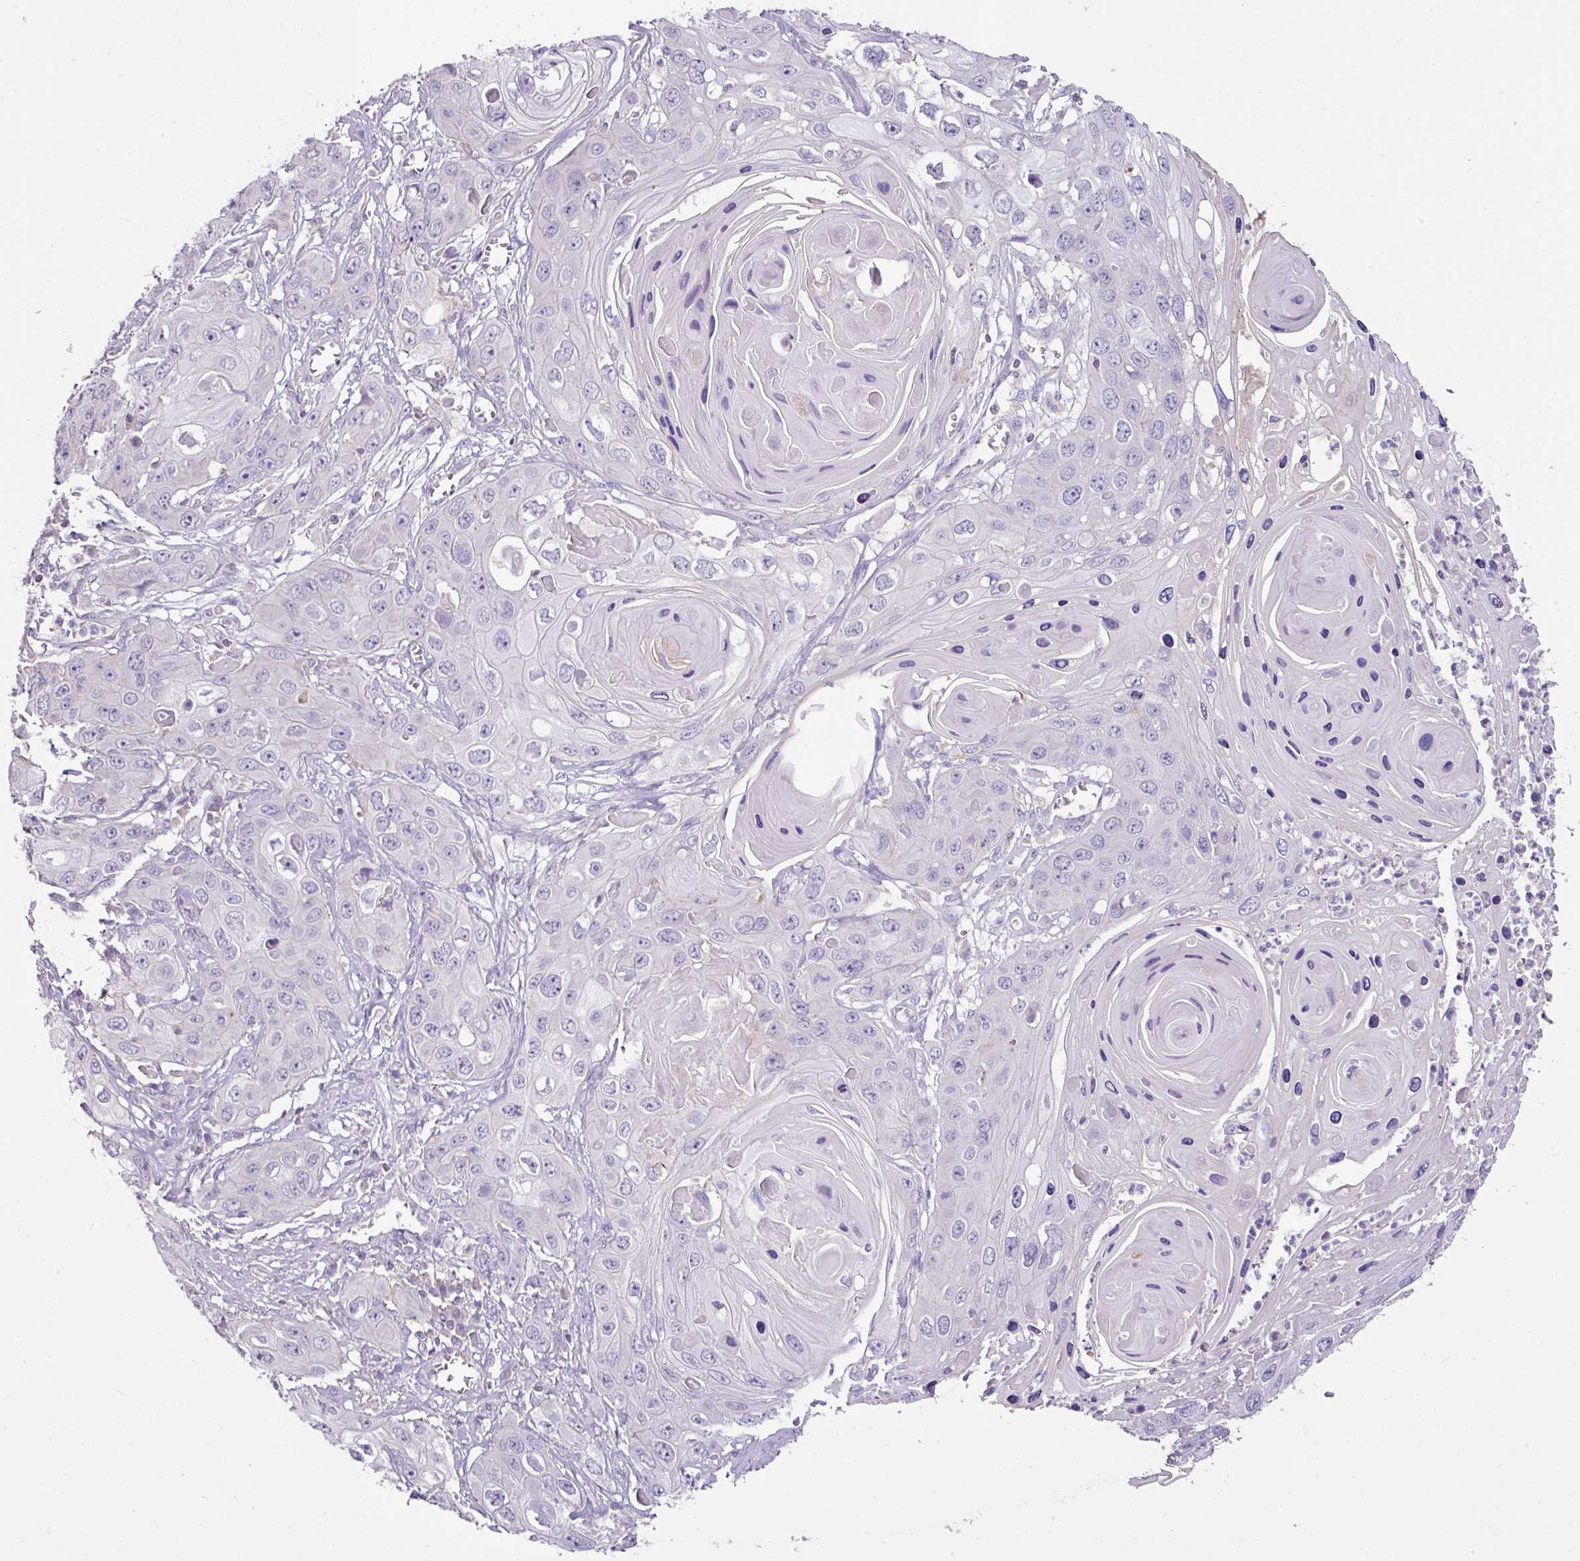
{"staining": {"intensity": "negative", "quantity": "none", "location": "none"}, "tissue": "skin cancer", "cell_type": "Tumor cells", "image_type": "cancer", "snomed": [{"axis": "morphology", "description": "Squamous cell carcinoma, NOS"}, {"axis": "topography", "description": "Skin"}], "caption": "IHC of skin cancer (squamous cell carcinoma) displays no positivity in tumor cells. (DAB immunohistochemistry, high magnification).", "gene": "AGR3", "patient": {"sex": "male", "age": 55}}